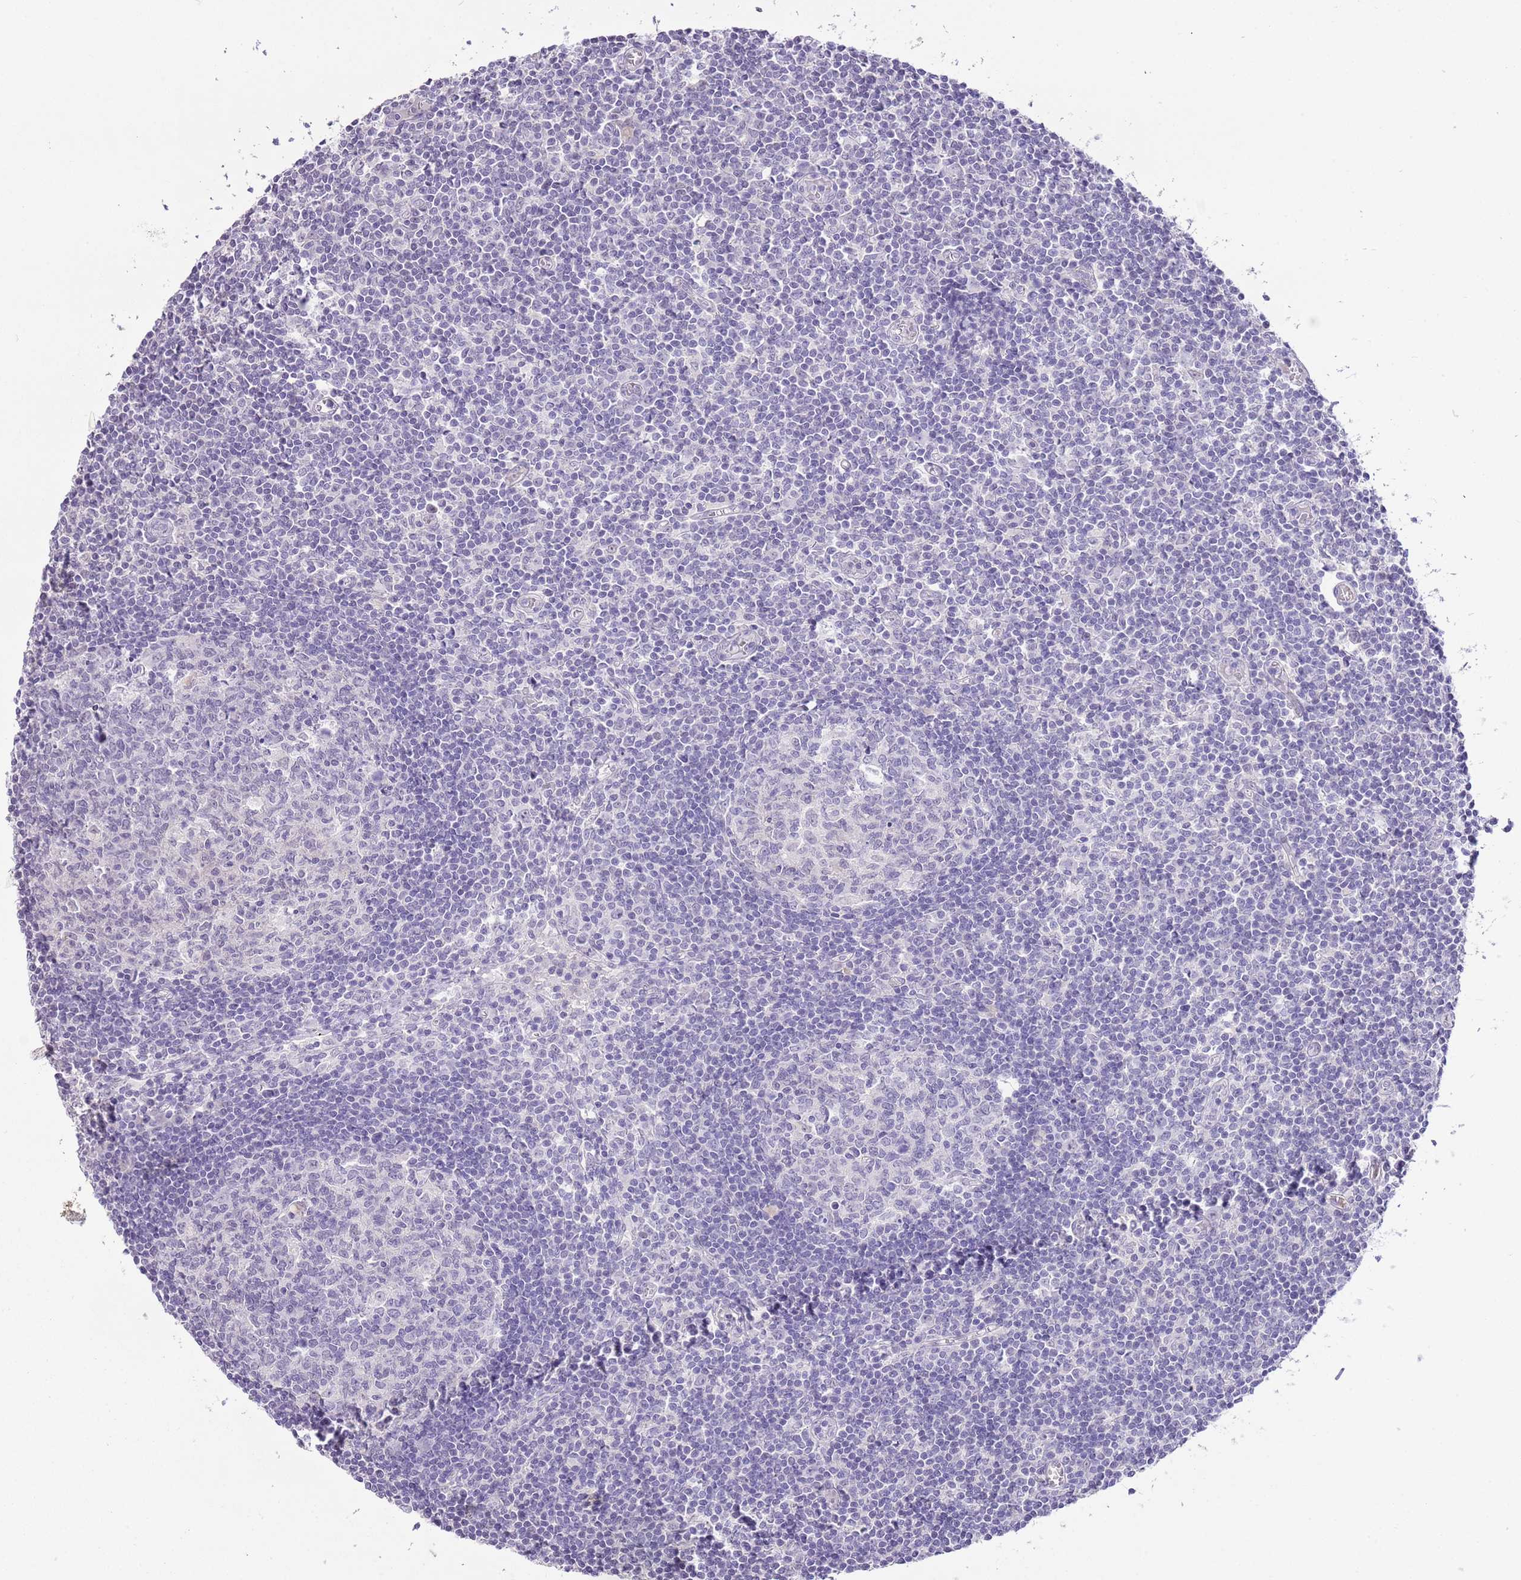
{"staining": {"intensity": "negative", "quantity": "none", "location": "none"}, "tissue": "lymph node", "cell_type": "Germinal center cells", "image_type": "normal", "snomed": [{"axis": "morphology", "description": "Normal tissue, NOS"}, {"axis": "topography", "description": "Lymph node"}], "caption": "IHC photomicrograph of unremarkable lymph node: human lymph node stained with DAB (3,3'-diaminobenzidine) shows no significant protein positivity in germinal center cells.", "gene": "MIDN", "patient": {"sex": "female", "age": 55}}